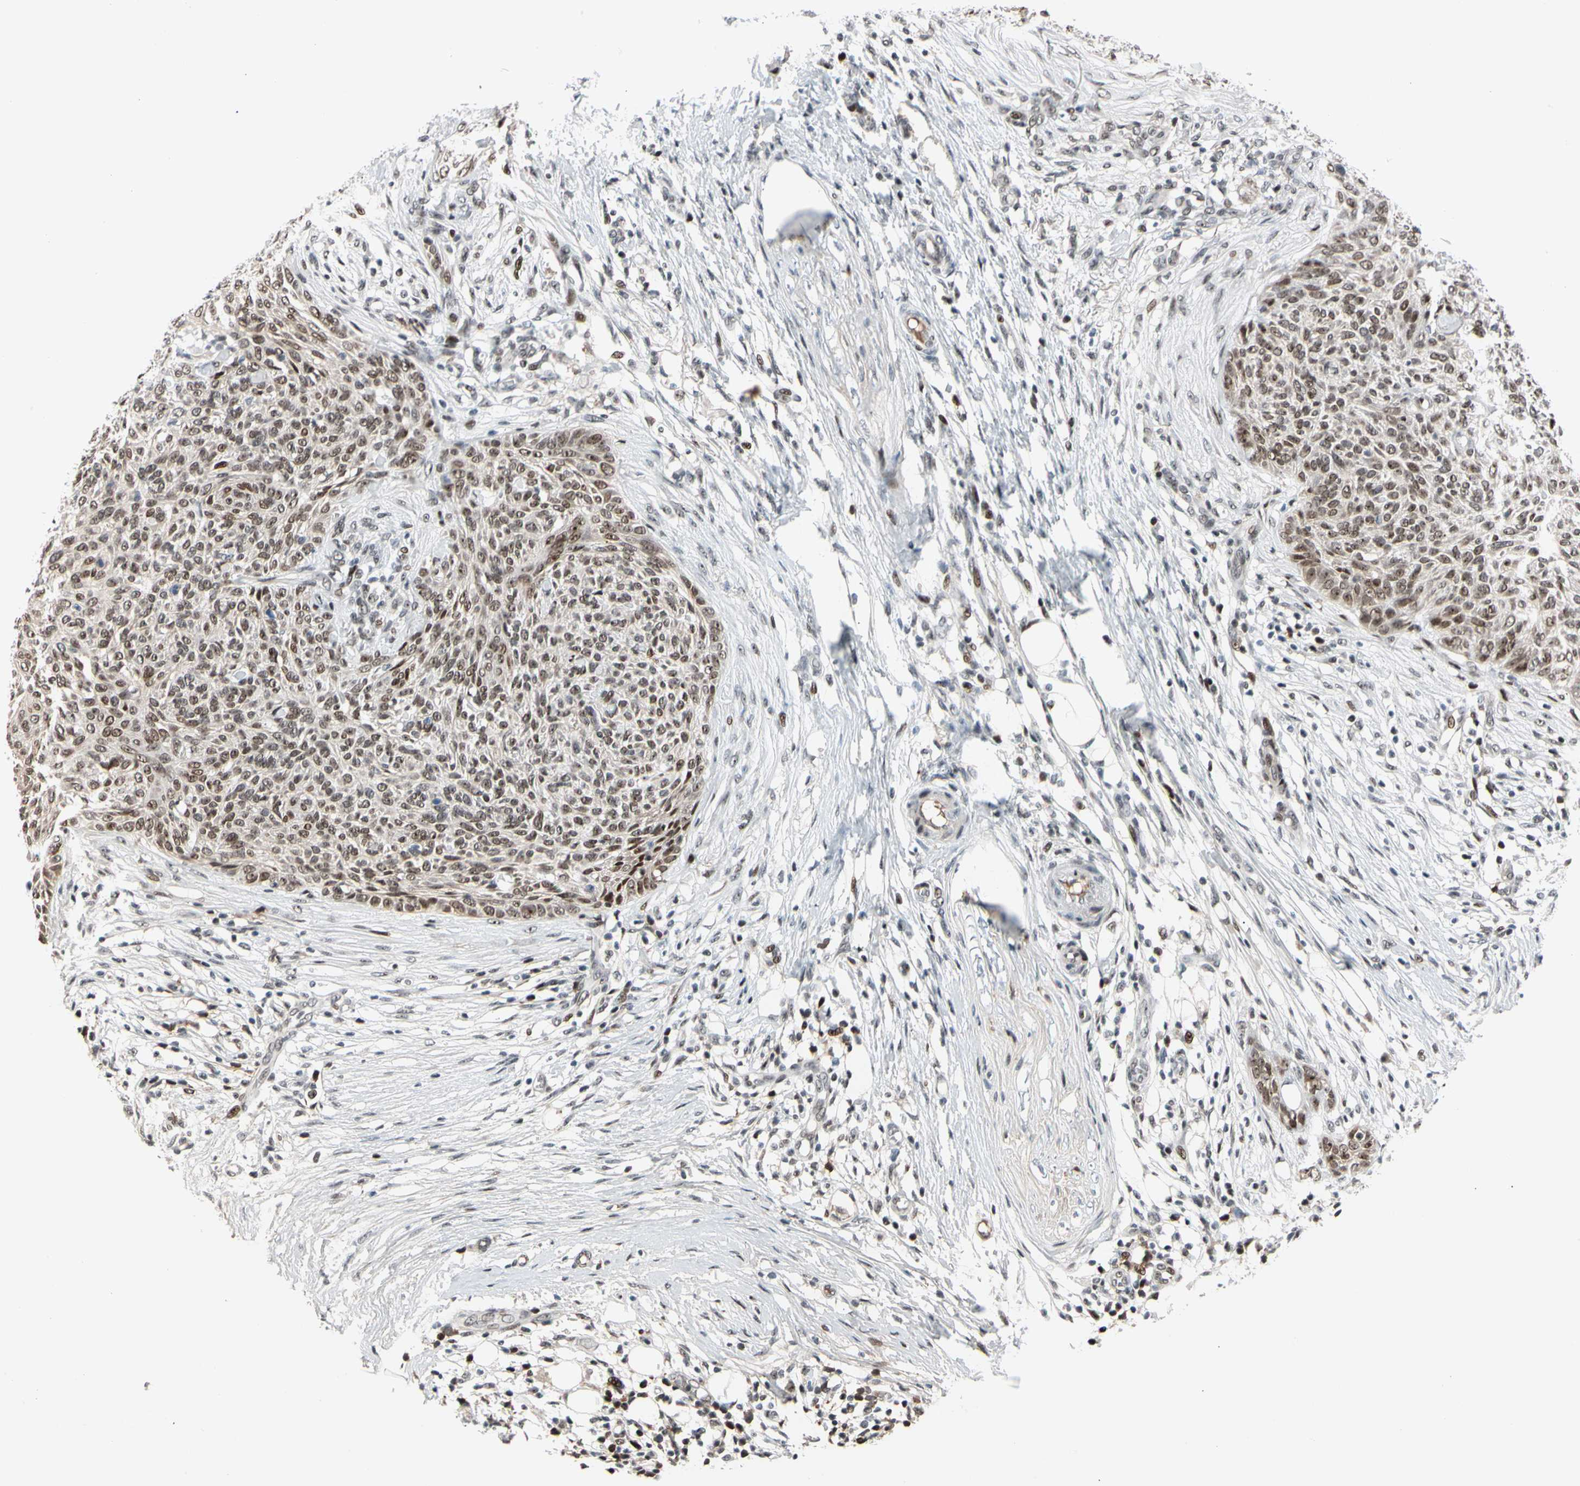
{"staining": {"intensity": "moderate", "quantity": ">75%", "location": "nuclear"}, "tissue": "skin cancer", "cell_type": "Tumor cells", "image_type": "cancer", "snomed": [{"axis": "morphology", "description": "Basal cell carcinoma"}, {"axis": "topography", "description": "Skin"}], "caption": "DAB immunohistochemical staining of skin cancer reveals moderate nuclear protein staining in approximately >75% of tumor cells. (Brightfield microscopy of DAB IHC at high magnification).", "gene": "FOXO3", "patient": {"sex": "female", "age": 84}}